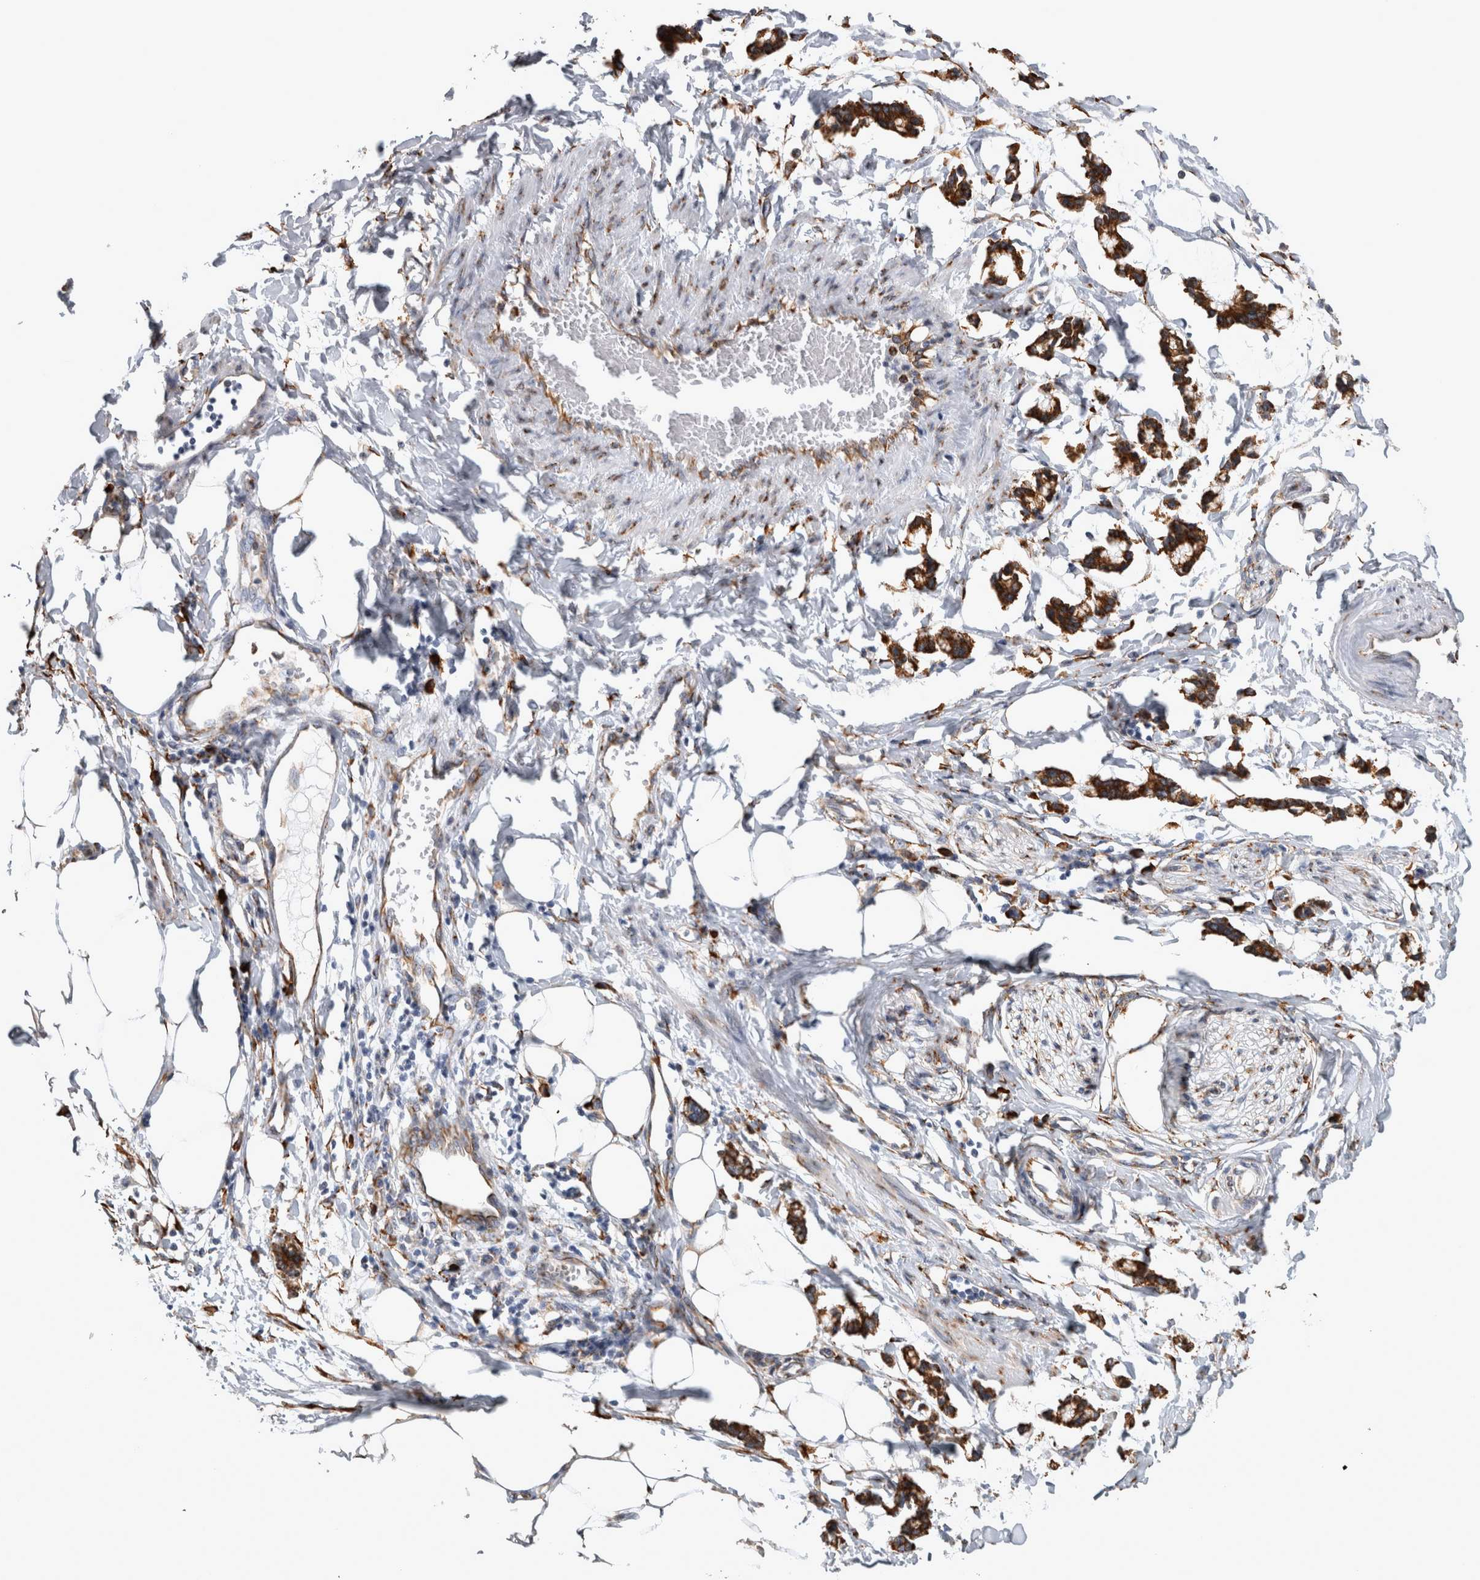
{"staining": {"intensity": "moderate", "quantity": "25%-75%", "location": "cytoplasmic/membranous"}, "tissue": "adipose tissue", "cell_type": "Adipocytes", "image_type": "normal", "snomed": [{"axis": "morphology", "description": "Normal tissue, NOS"}, {"axis": "morphology", "description": "Adenocarcinoma, NOS"}, {"axis": "topography", "description": "Colon"}, {"axis": "topography", "description": "Peripheral nerve tissue"}], "caption": "Immunohistochemical staining of normal human adipose tissue shows 25%-75% levels of moderate cytoplasmic/membranous protein staining in about 25%-75% of adipocytes.", "gene": "FHIP2B", "patient": {"sex": "male", "age": 14}}